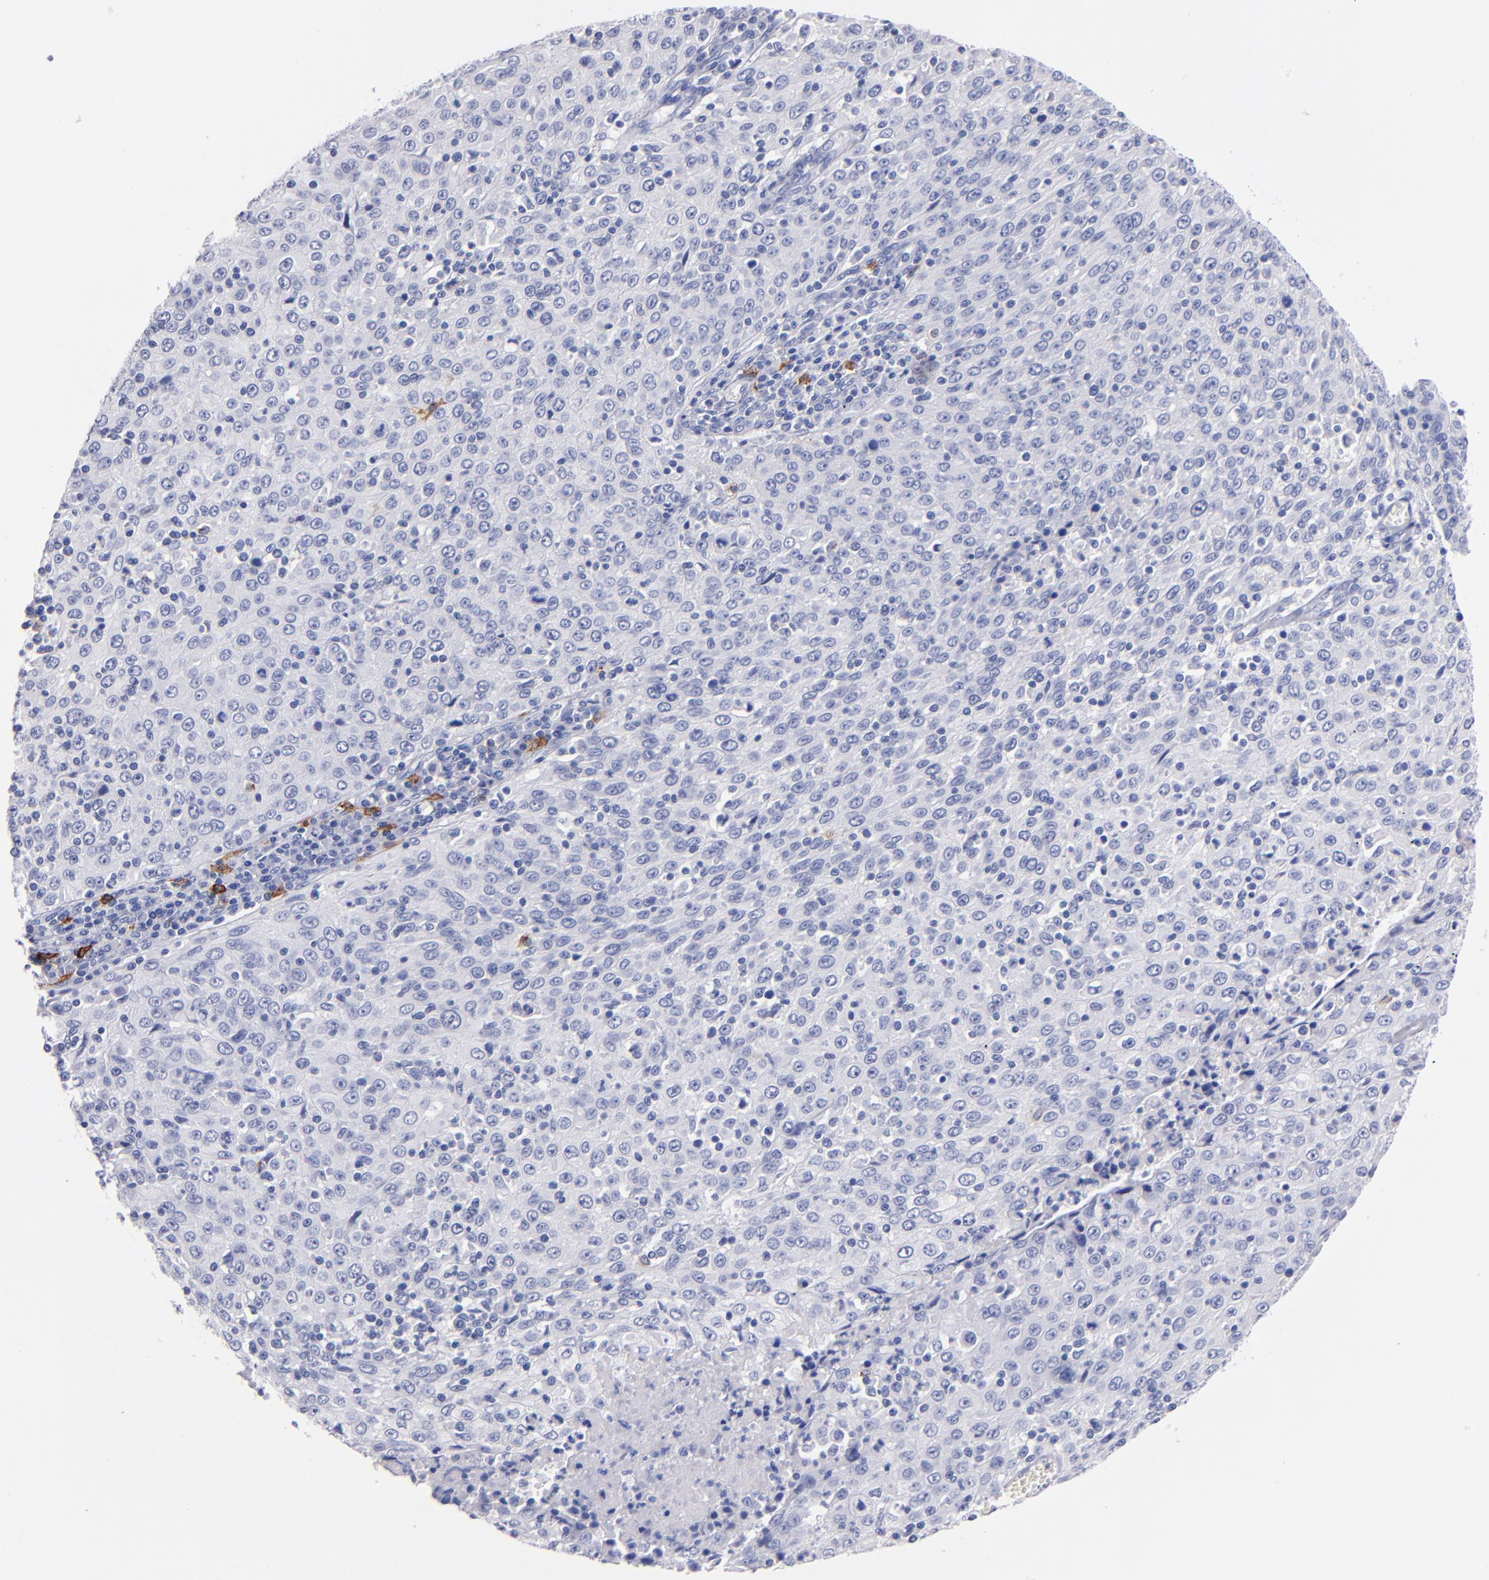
{"staining": {"intensity": "negative", "quantity": "none", "location": "none"}, "tissue": "cervical cancer", "cell_type": "Tumor cells", "image_type": "cancer", "snomed": [{"axis": "morphology", "description": "Squamous cell carcinoma, NOS"}, {"axis": "topography", "description": "Cervix"}], "caption": "IHC of cervical squamous cell carcinoma displays no positivity in tumor cells.", "gene": "KIT", "patient": {"sex": "female", "age": 27}}